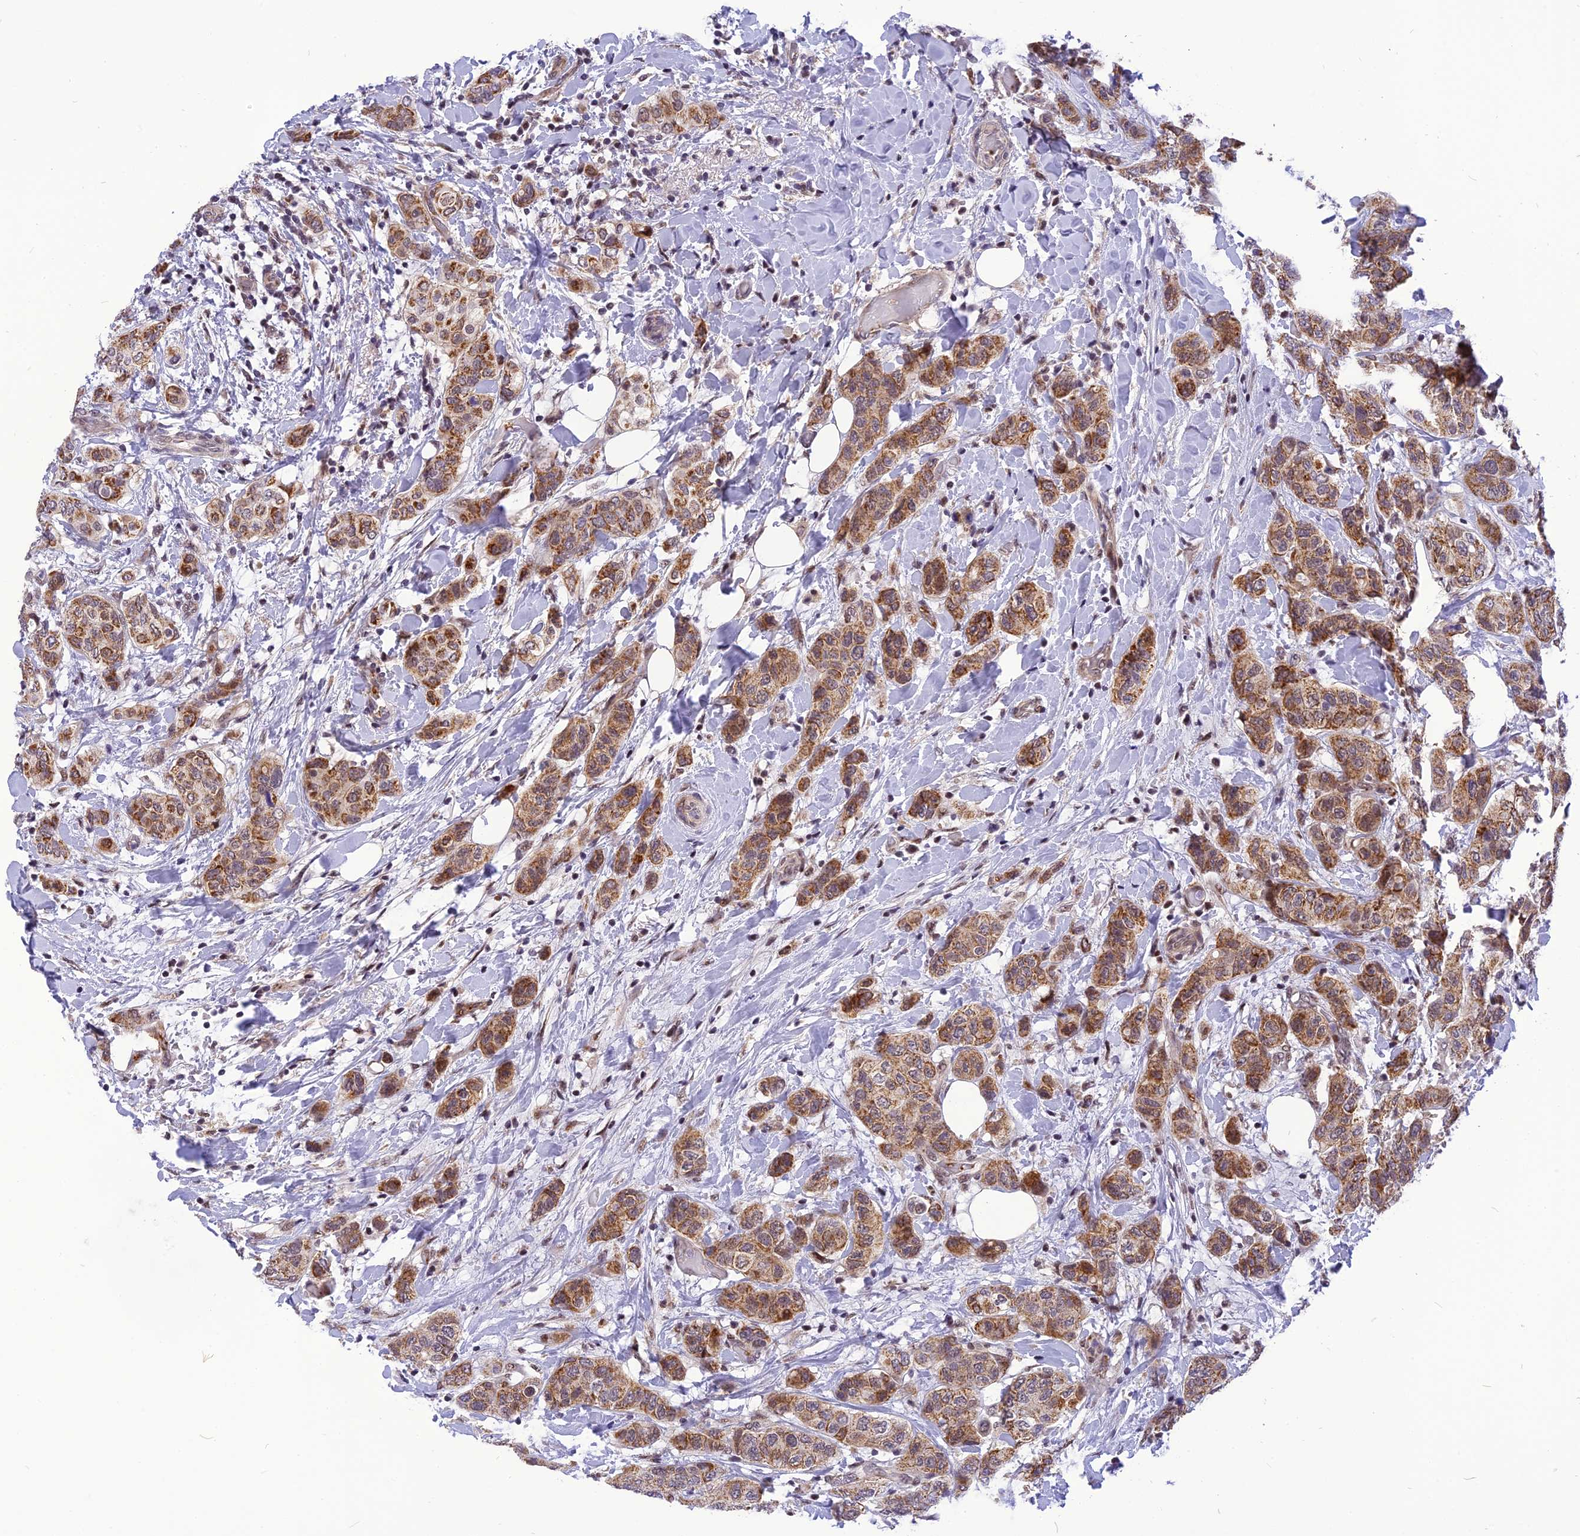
{"staining": {"intensity": "moderate", "quantity": "25%-75%", "location": "cytoplasmic/membranous,nuclear"}, "tissue": "breast cancer", "cell_type": "Tumor cells", "image_type": "cancer", "snomed": [{"axis": "morphology", "description": "Lobular carcinoma"}, {"axis": "topography", "description": "Breast"}], "caption": "Lobular carcinoma (breast) tissue demonstrates moderate cytoplasmic/membranous and nuclear expression in approximately 25%-75% of tumor cells, visualized by immunohistochemistry. (Stains: DAB in brown, nuclei in blue, Microscopy: brightfield microscopy at high magnification).", "gene": "CMC1", "patient": {"sex": "female", "age": 51}}